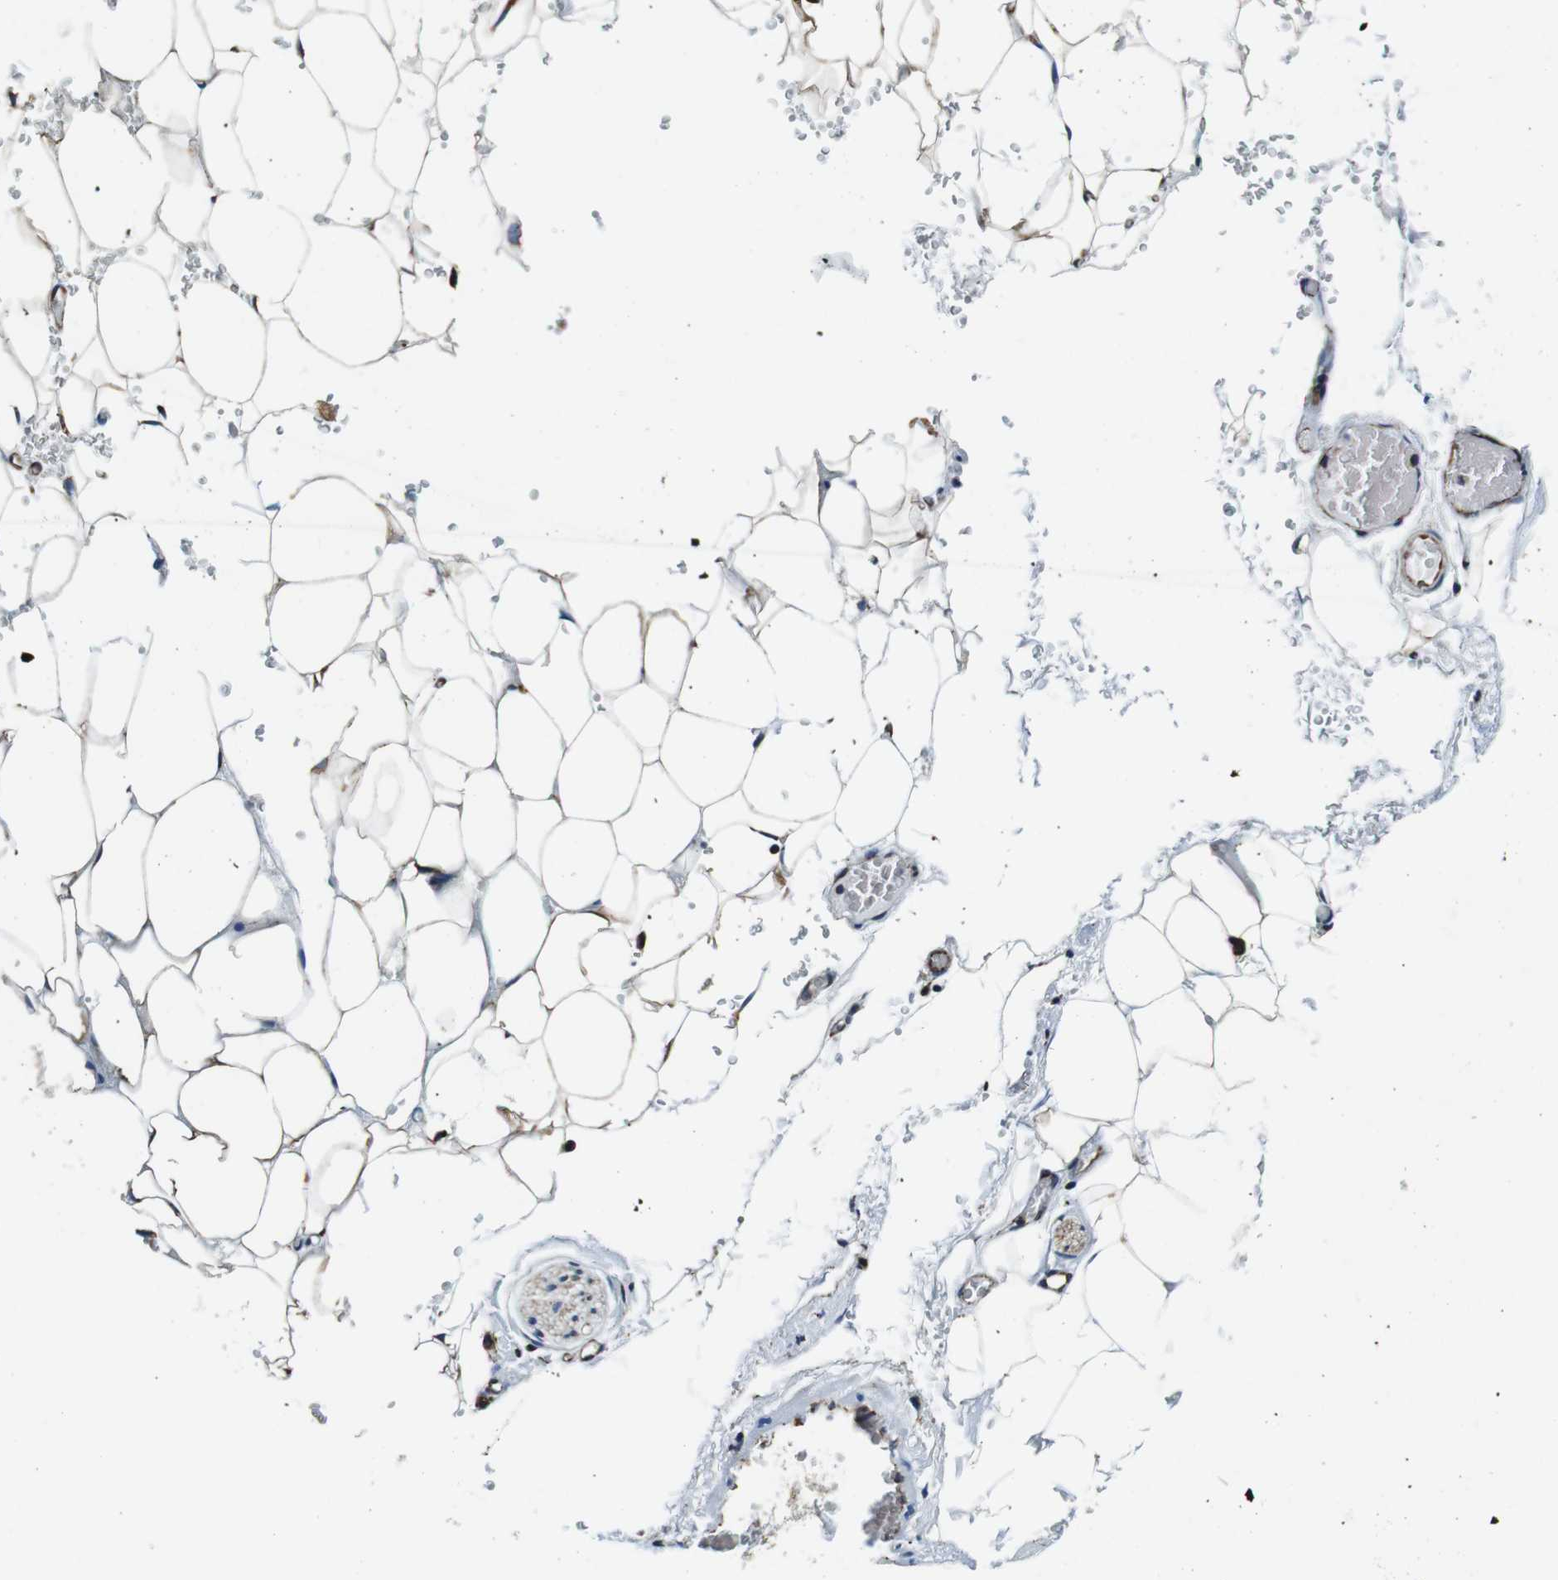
{"staining": {"intensity": "moderate", "quantity": ">75%", "location": "cytoplasmic/membranous"}, "tissue": "adipose tissue", "cell_type": "Adipocytes", "image_type": "normal", "snomed": [{"axis": "morphology", "description": "Normal tissue, NOS"}, {"axis": "topography", "description": "Peripheral nerve tissue"}], "caption": "IHC (DAB) staining of unremarkable human adipose tissue reveals moderate cytoplasmic/membranous protein positivity in about >75% of adipocytes.", "gene": "GJE1", "patient": {"sex": "male", "age": 70}}